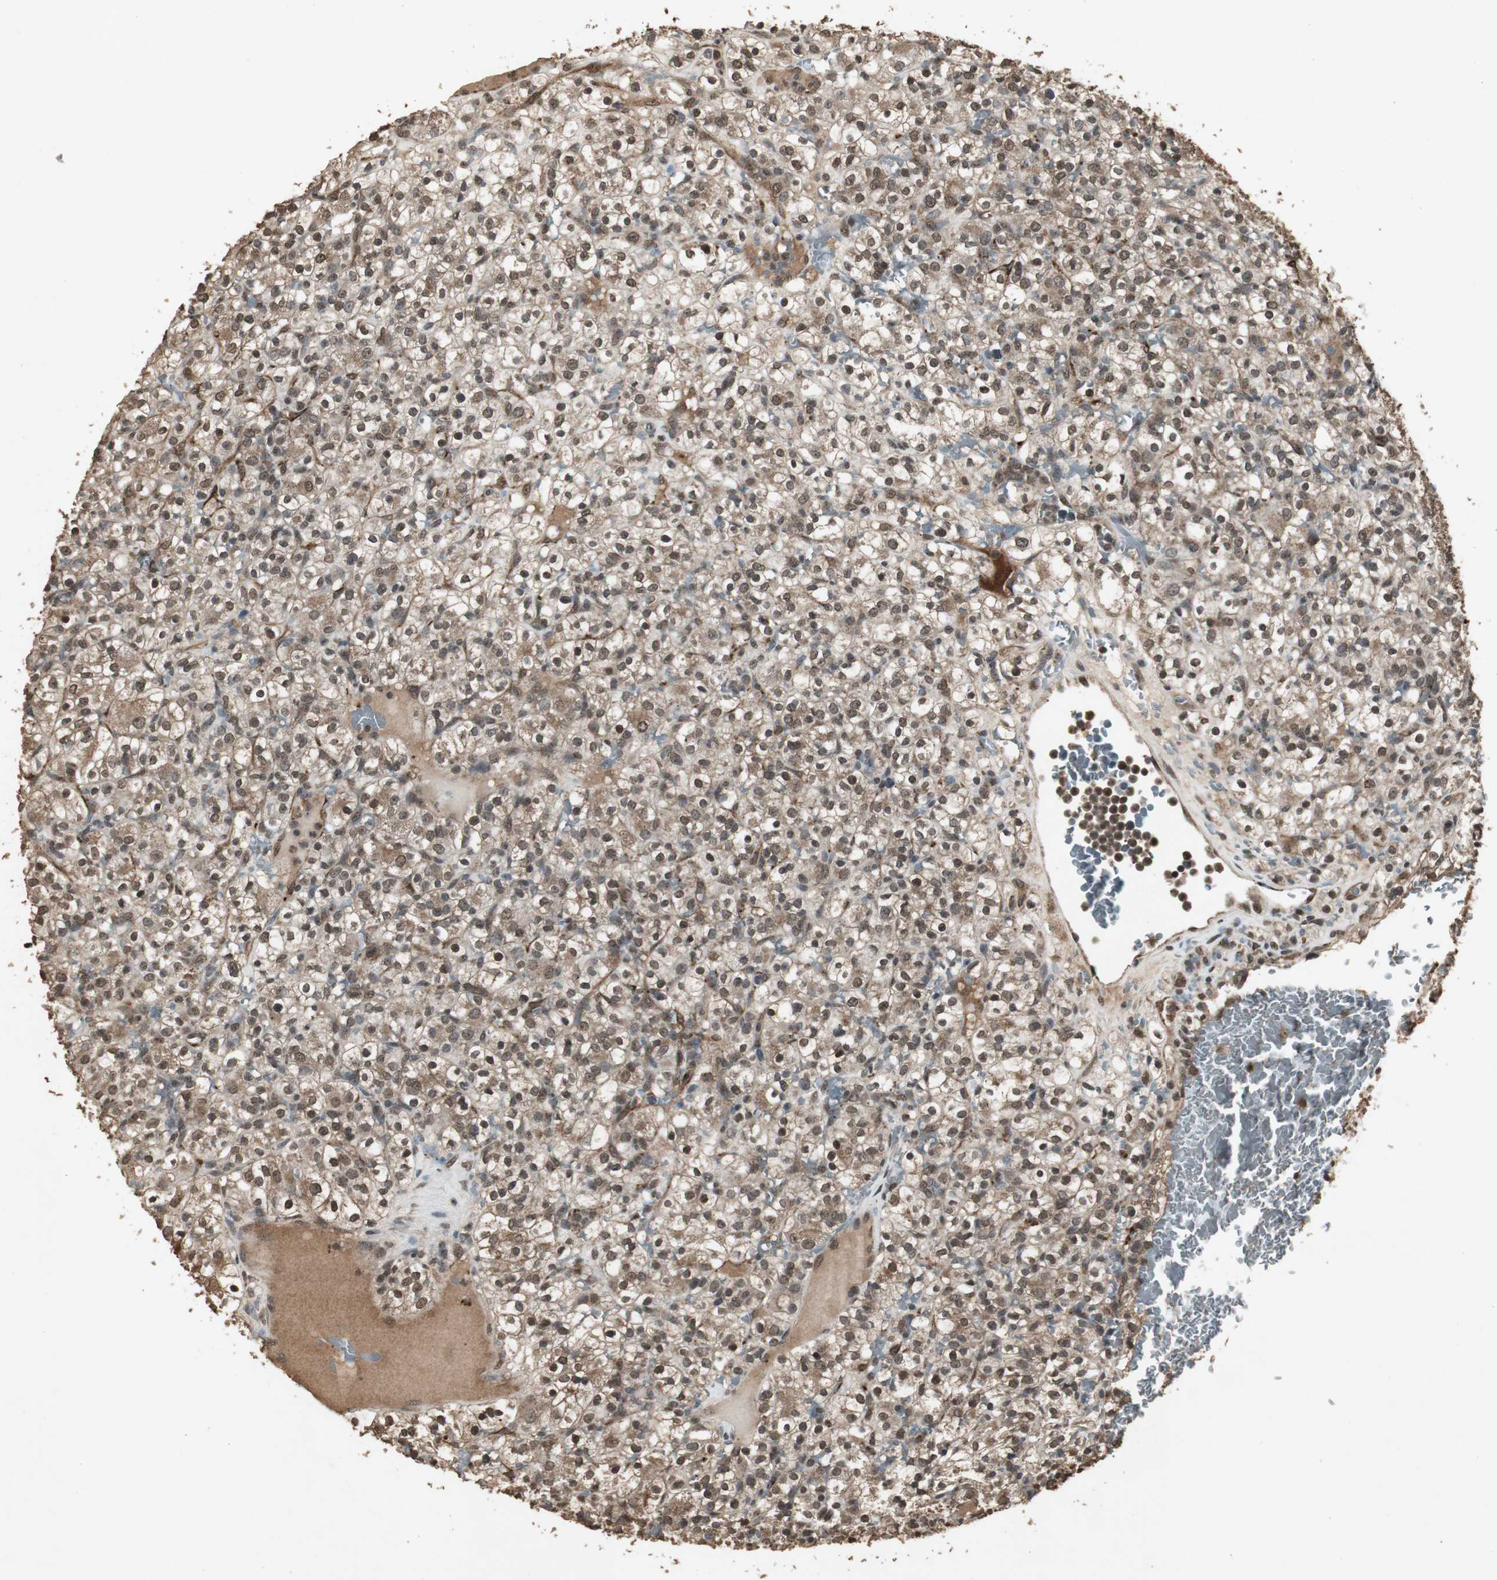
{"staining": {"intensity": "moderate", "quantity": ">75%", "location": "cytoplasmic/membranous,nuclear"}, "tissue": "renal cancer", "cell_type": "Tumor cells", "image_type": "cancer", "snomed": [{"axis": "morphology", "description": "Normal tissue, NOS"}, {"axis": "morphology", "description": "Adenocarcinoma, NOS"}, {"axis": "topography", "description": "Kidney"}], "caption": "Protein expression analysis of human renal cancer reveals moderate cytoplasmic/membranous and nuclear expression in about >75% of tumor cells. Using DAB (brown) and hematoxylin (blue) stains, captured at high magnification using brightfield microscopy.", "gene": "EMX1", "patient": {"sex": "female", "age": 72}}